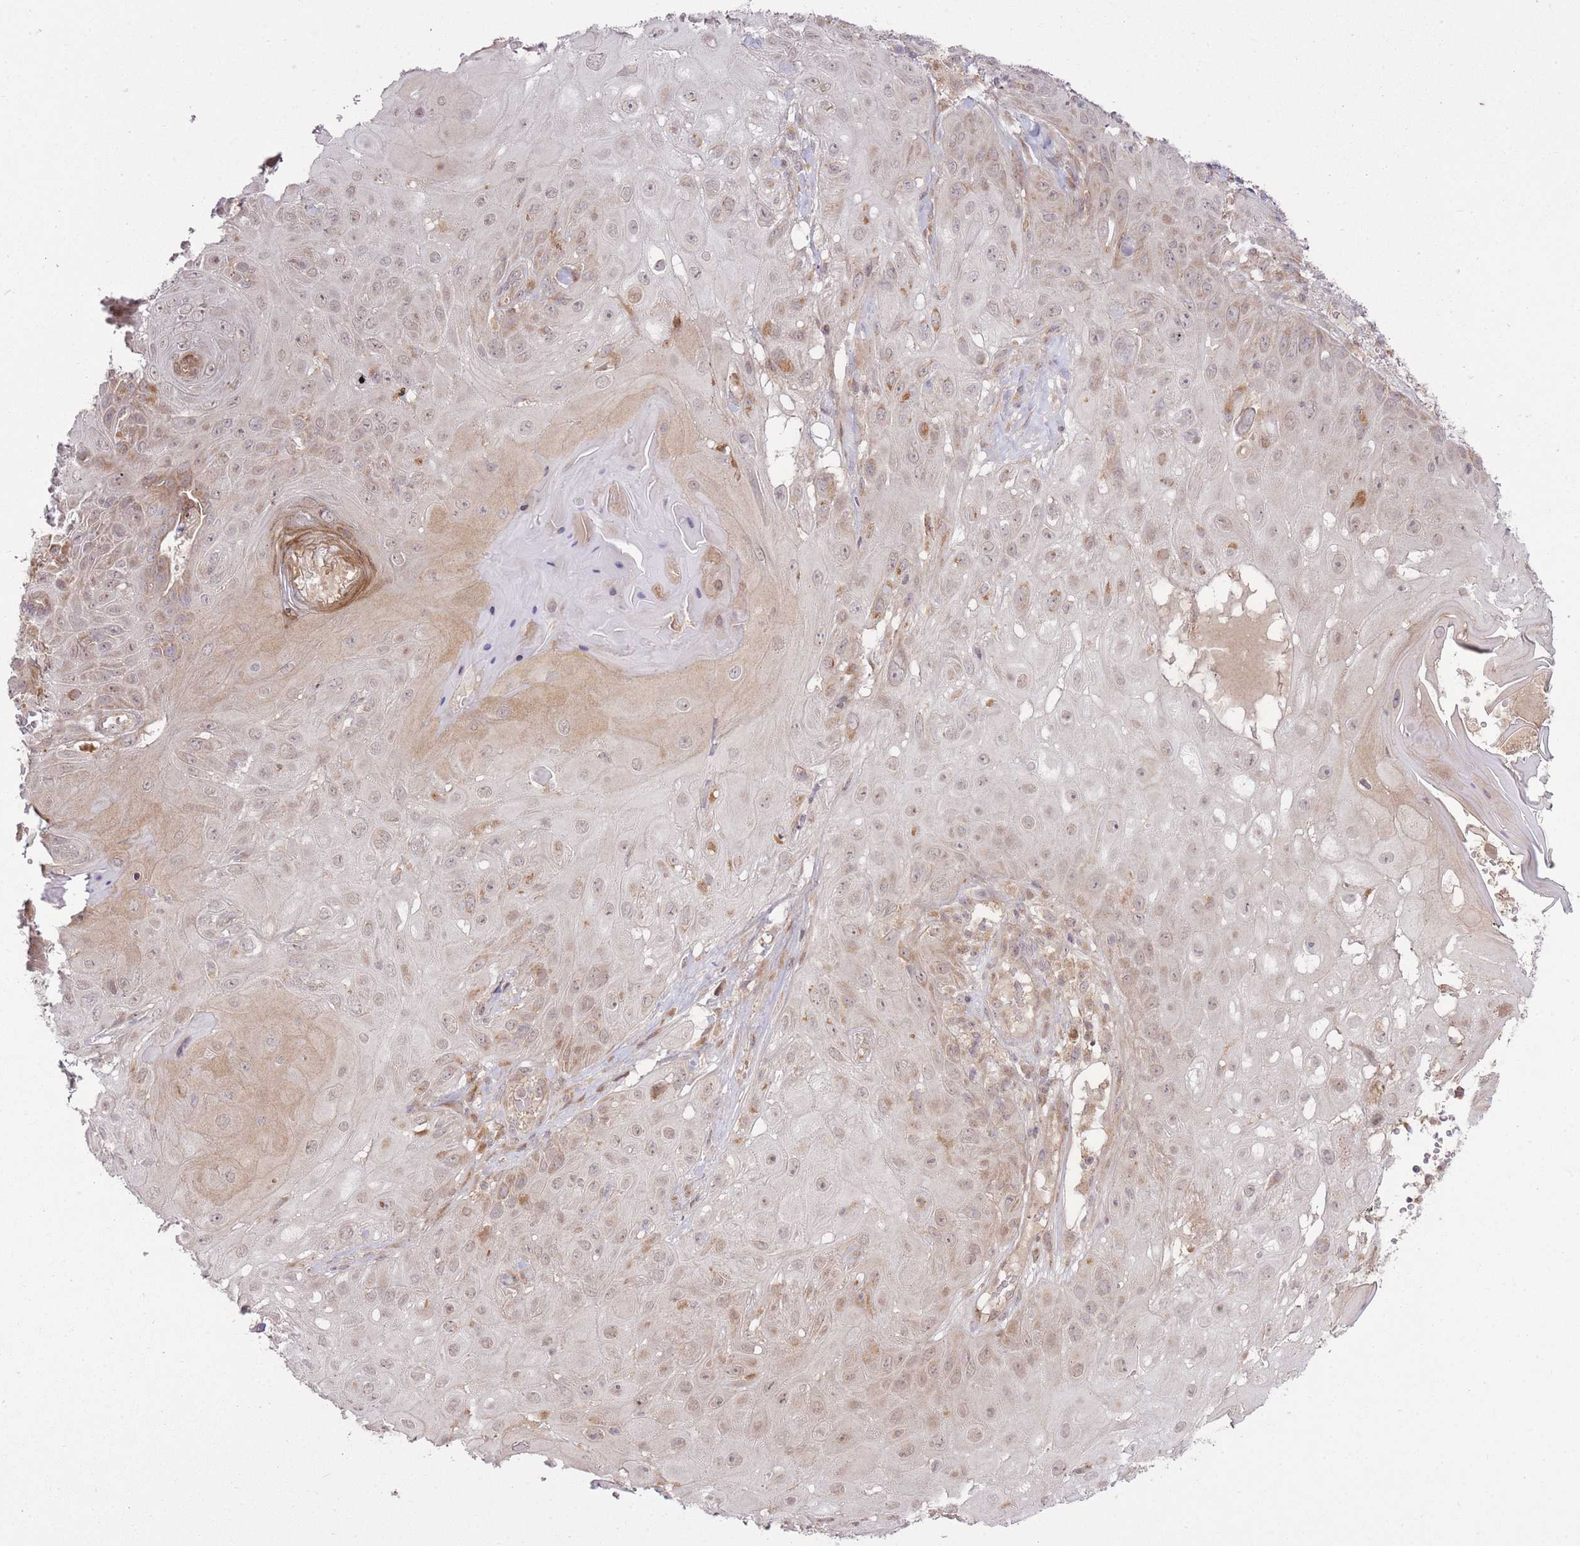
{"staining": {"intensity": "weak", "quantity": "25%-75%", "location": "cytoplasmic/membranous,nuclear"}, "tissue": "skin cancer", "cell_type": "Tumor cells", "image_type": "cancer", "snomed": [{"axis": "morphology", "description": "Normal tissue, NOS"}, {"axis": "morphology", "description": "Squamous cell carcinoma, NOS"}, {"axis": "topography", "description": "Skin"}, {"axis": "topography", "description": "Cartilage tissue"}], "caption": "Immunohistochemistry (IHC) micrograph of squamous cell carcinoma (skin) stained for a protein (brown), which demonstrates low levels of weak cytoplasmic/membranous and nuclear staining in about 25%-75% of tumor cells.", "gene": "ZNF391", "patient": {"sex": "female", "age": 79}}